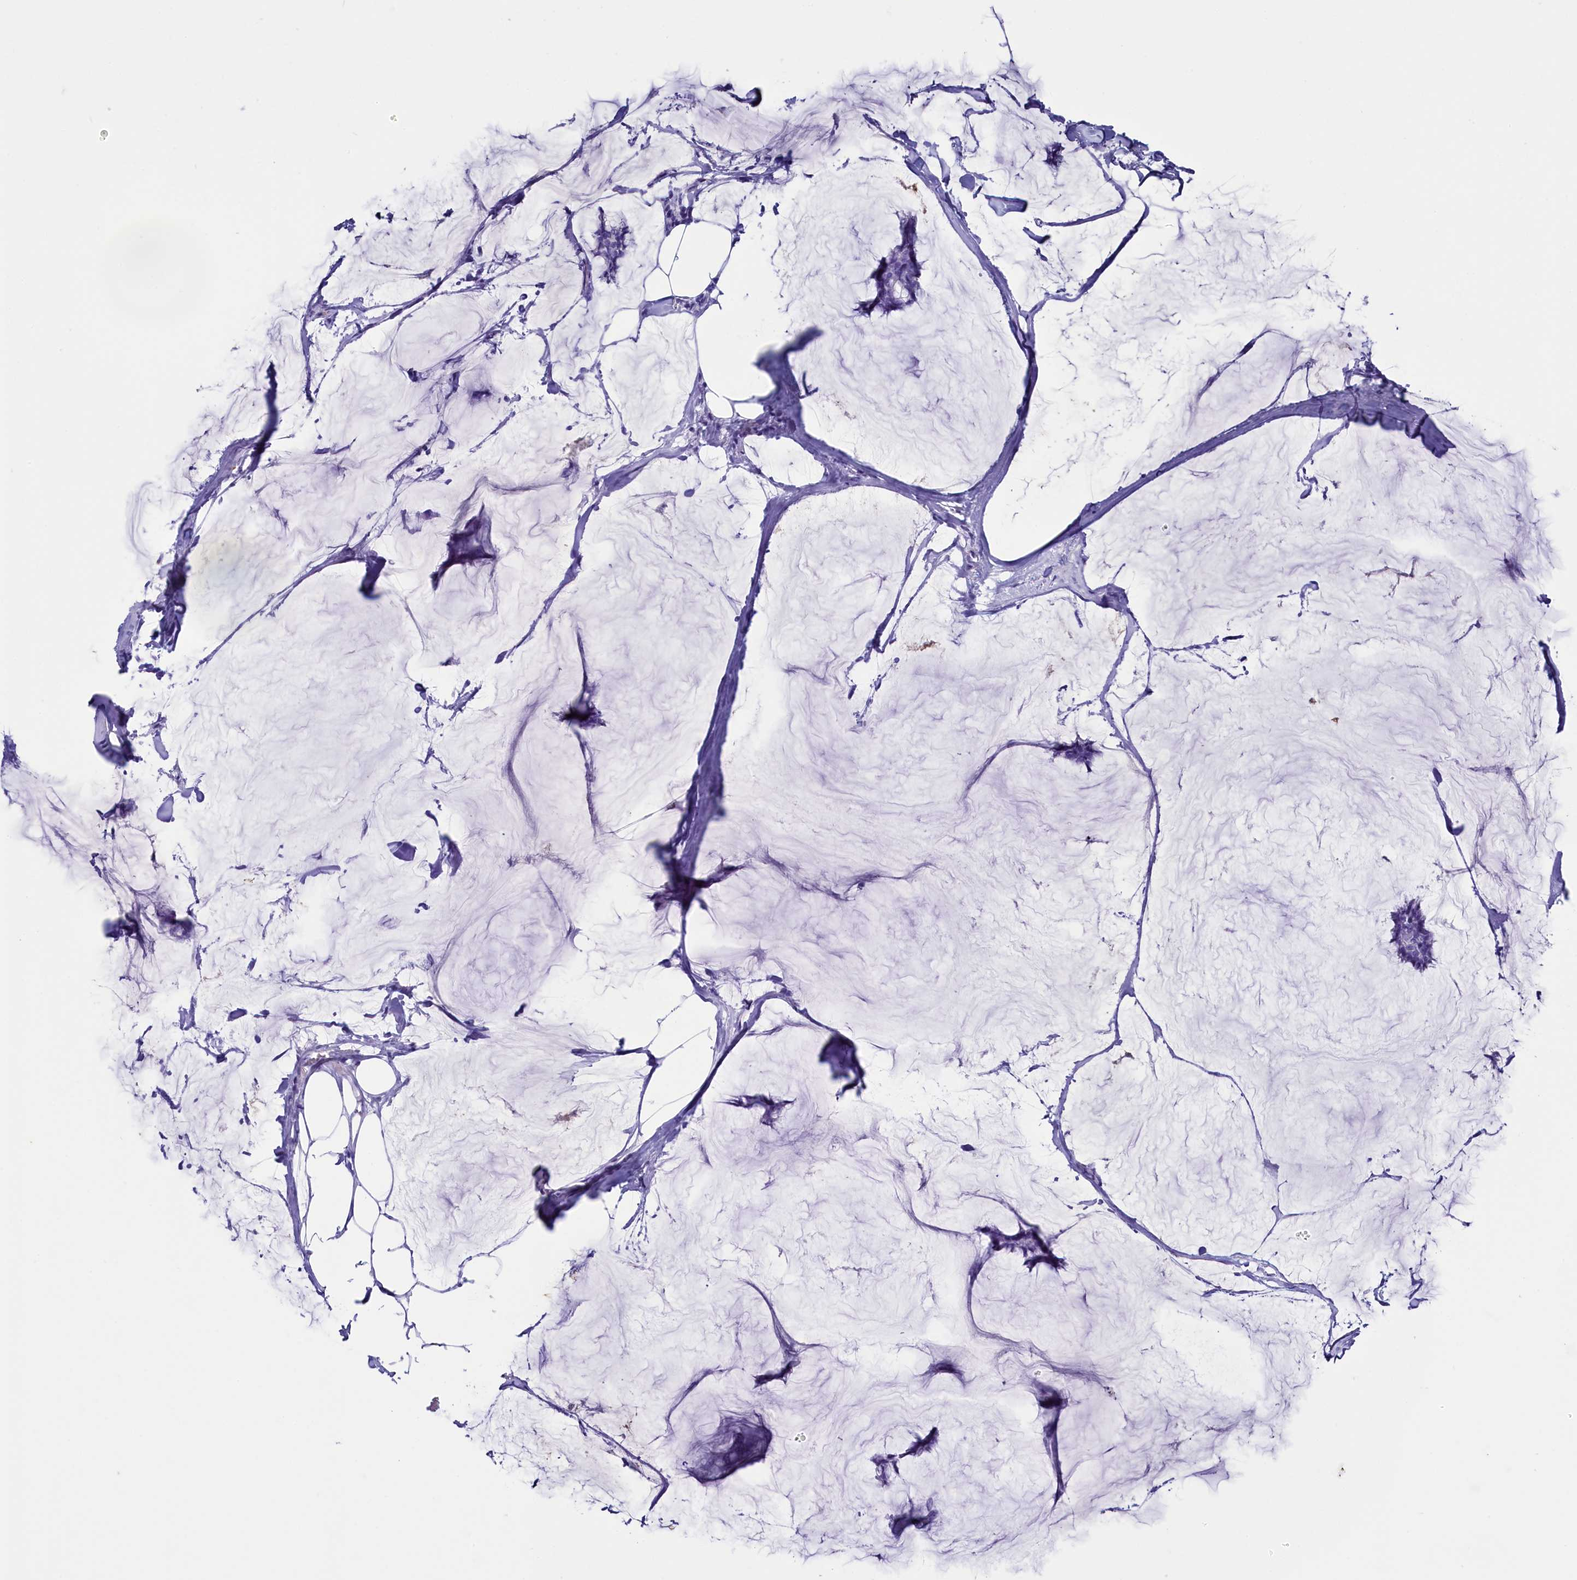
{"staining": {"intensity": "negative", "quantity": "none", "location": "none"}, "tissue": "breast cancer", "cell_type": "Tumor cells", "image_type": "cancer", "snomed": [{"axis": "morphology", "description": "Duct carcinoma"}, {"axis": "topography", "description": "Breast"}], "caption": "The photomicrograph demonstrates no staining of tumor cells in breast cancer (intraductal carcinoma).", "gene": "ANKRD29", "patient": {"sex": "female", "age": 93}}